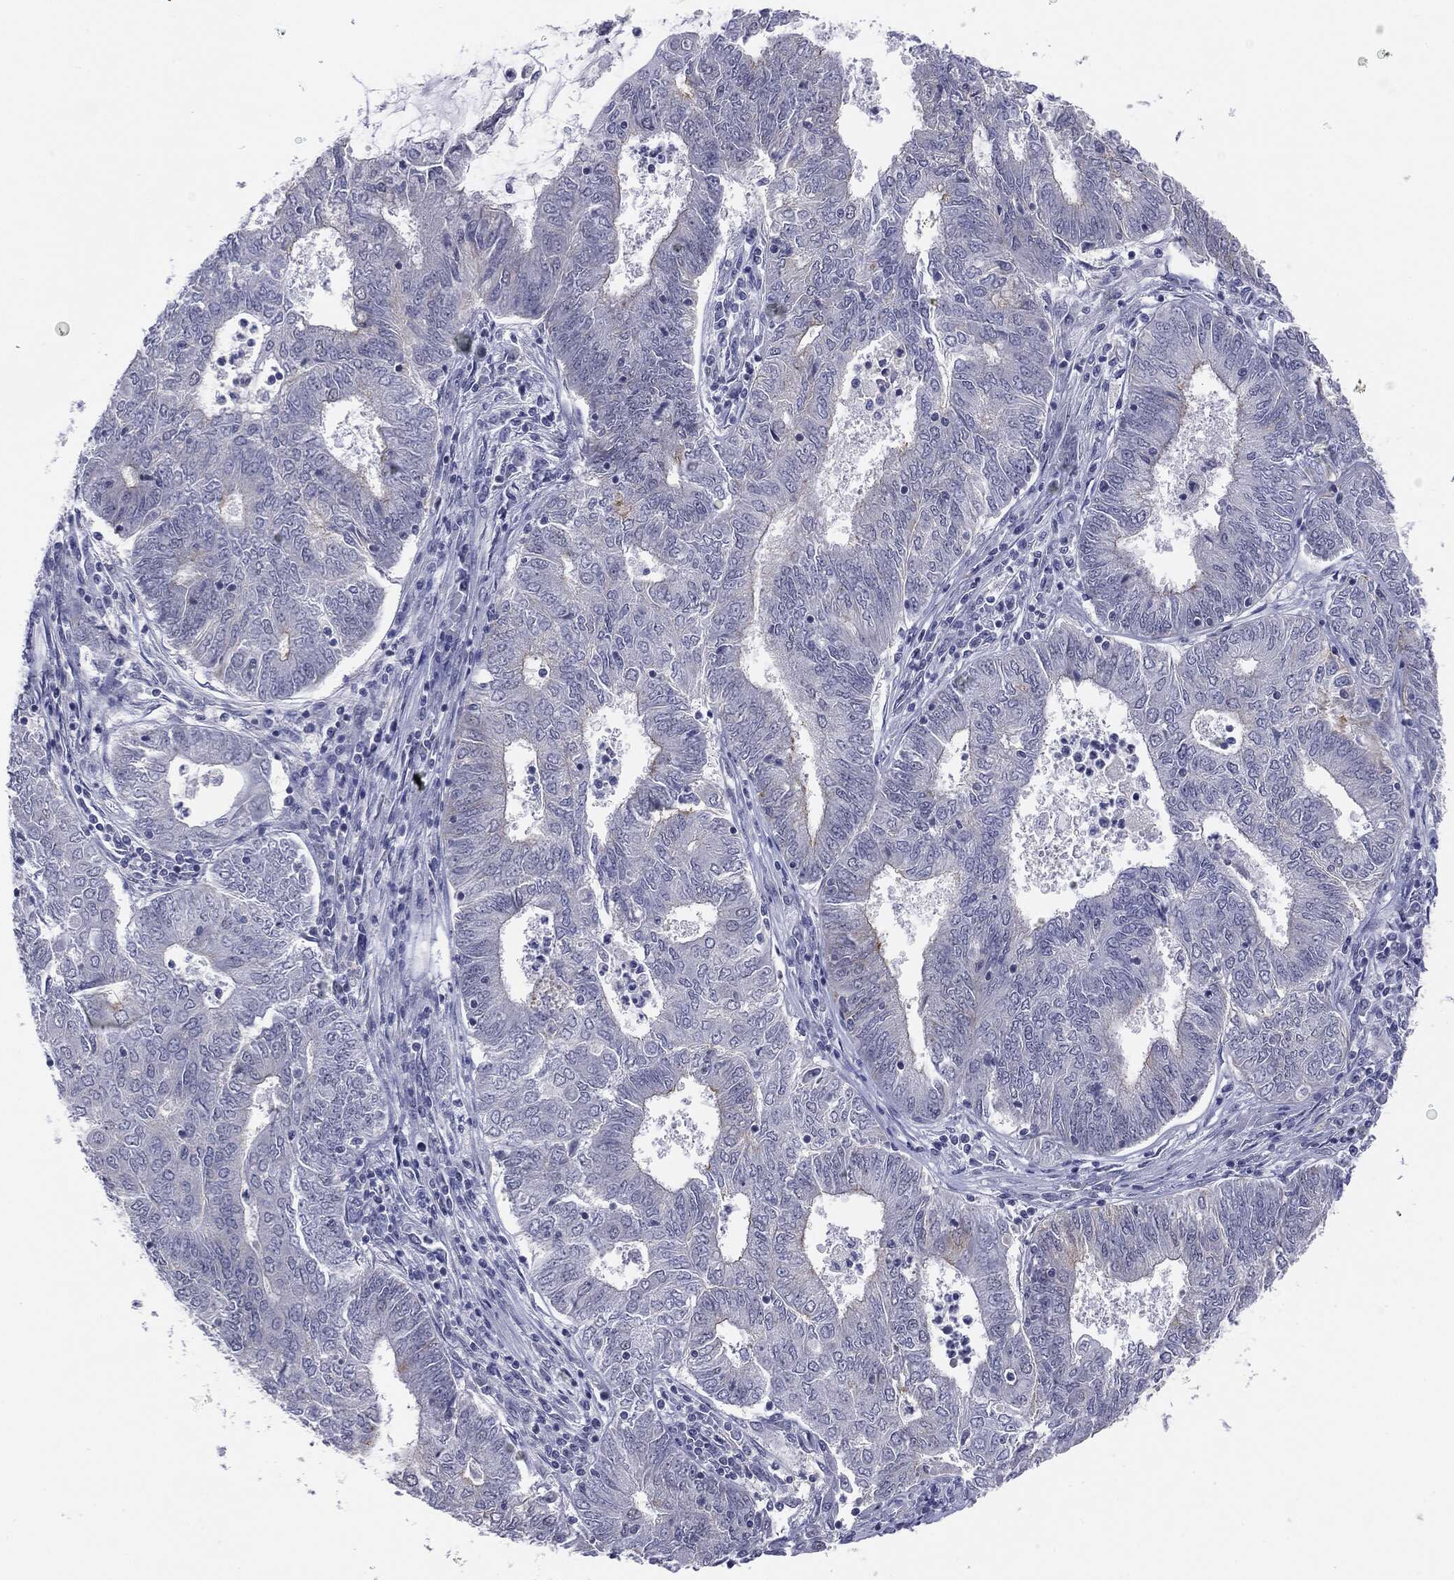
{"staining": {"intensity": "negative", "quantity": "none", "location": "none"}, "tissue": "endometrial cancer", "cell_type": "Tumor cells", "image_type": "cancer", "snomed": [{"axis": "morphology", "description": "Adenocarcinoma, NOS"}, {"axis": "topography", "description": "Endometrium"}], "caption": "This micrograph is of endometrial cancer stained with immunohistochemistry (IHC) to label a protein in brown with the nuclei are counter-stained blue. There is no positivity in tumor cells.", "gene": "SLC5A5", "patient": {"sex": "female", "age": 62}}